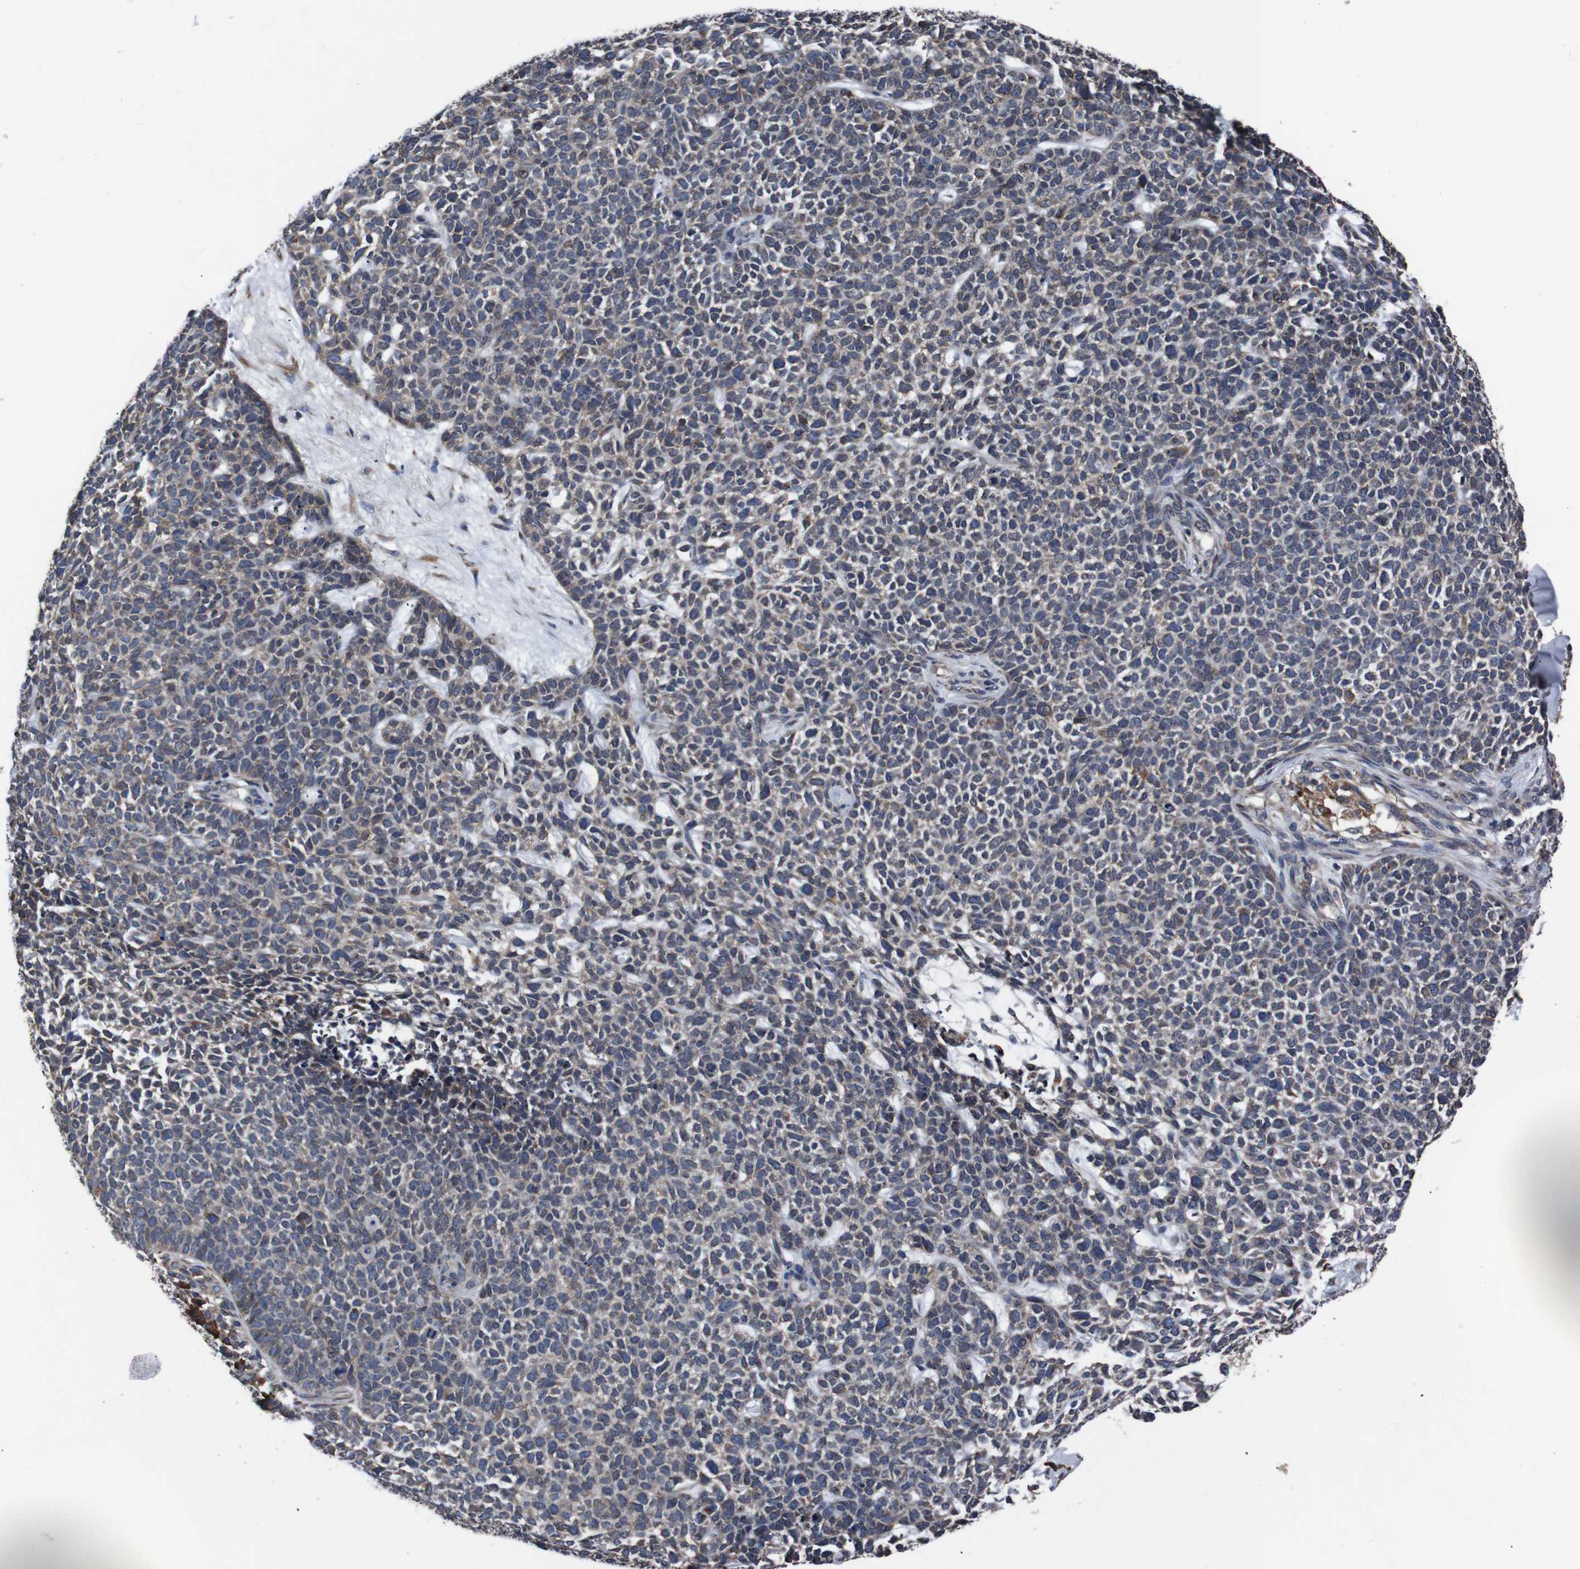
{"staining": {"intensity": "moderate", "quantity": ">75%", "location": "cytoplasmic/membranous"}, "tissue": "skin cancer", "cell_type": "Tumor cells", "image_type": "cancer", "snomed": [{"axis": "morphology", "description": "Basal cell carcinoma"}, {"axis": "topography", "description": "Skin"}], "caption": "The immunohistochemical stain labels moderate cytoplasmic/membranous positivity in tumor cells of skin cancer (basal cell carcinoma) tissue. The protein of interest is shown in brown color, while the nuclei are stained blue.", "gene": "SIGMAR1", "patient": {"sex": "female", "age": 84}}